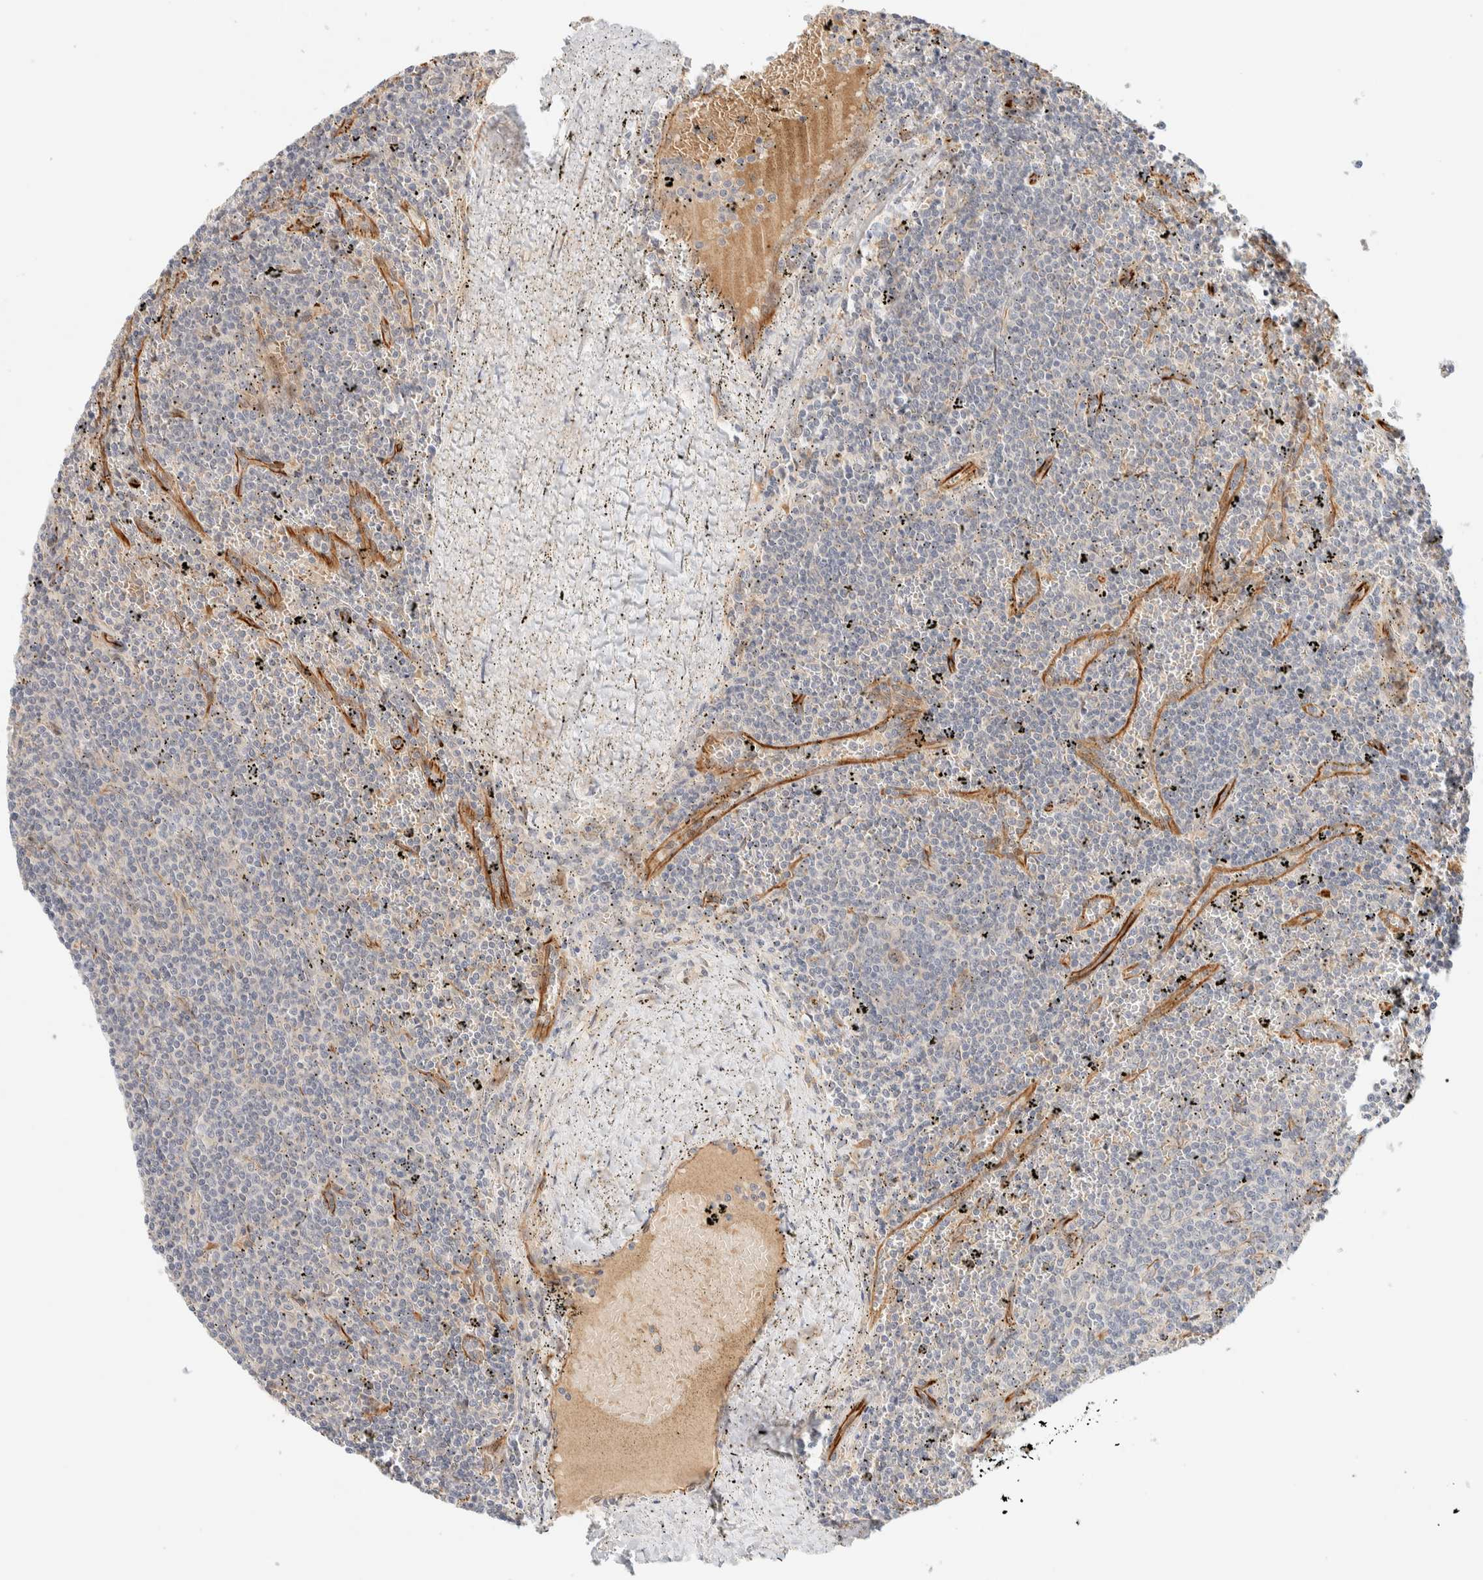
{"staining": {"intensity": "negative", "quantity": "none", "location": "none"}, "tissue": "lymphoma", "cell_type": "Tumor cells", "image_type": "cancer", "snomed": [{"axis": "morphology", "description": "Malignant lymphoma, non-Hodgkin's type, Low grade"}, {"axis": "topography", "description": "Spleen"}], "caption": "Tumor cells show no significant expression in lymphoma.", "gene": "FAT1", "patient": {"sex": "female", "age": 50}}